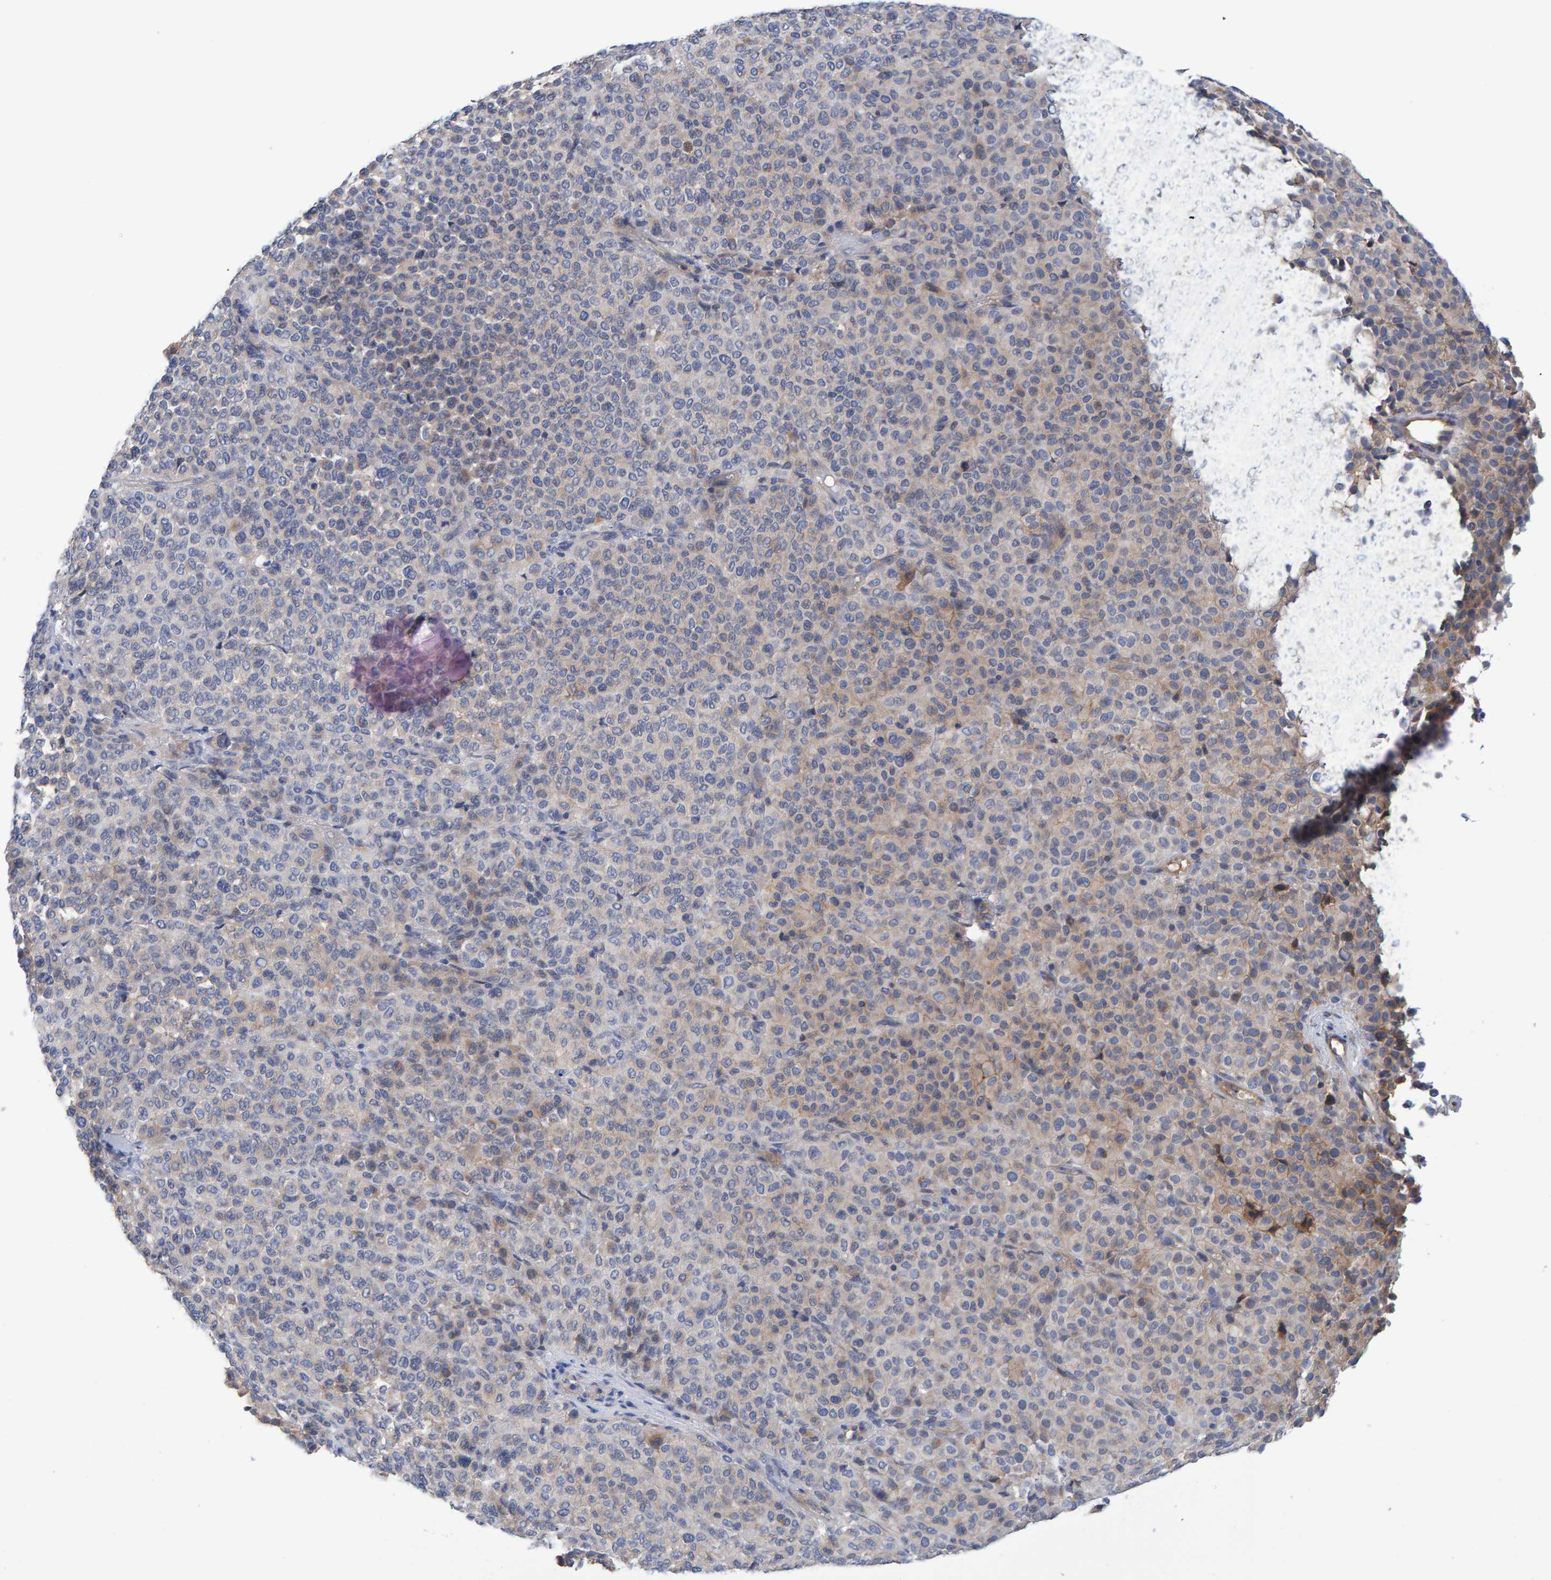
{"staining": {"intensity": "negative", "quantity": "none", "location": "none"}, "tissue": "melanoma", "cell_type": "Tumor cells", "image_type": "cancer", "snomed": [{"axis": "morphology", "description": "Malignant melanoma, Metastatic site"}, {"axis": "topography", "description": "Pancreas"}], "caption": "Image shows no significant protein expression in tumor cells of melanoma. (Brightfield microscopy of DAB IHC at high magnification).", "gene": "EFR3A", "patient": {"sex": "female", "age": 30}}